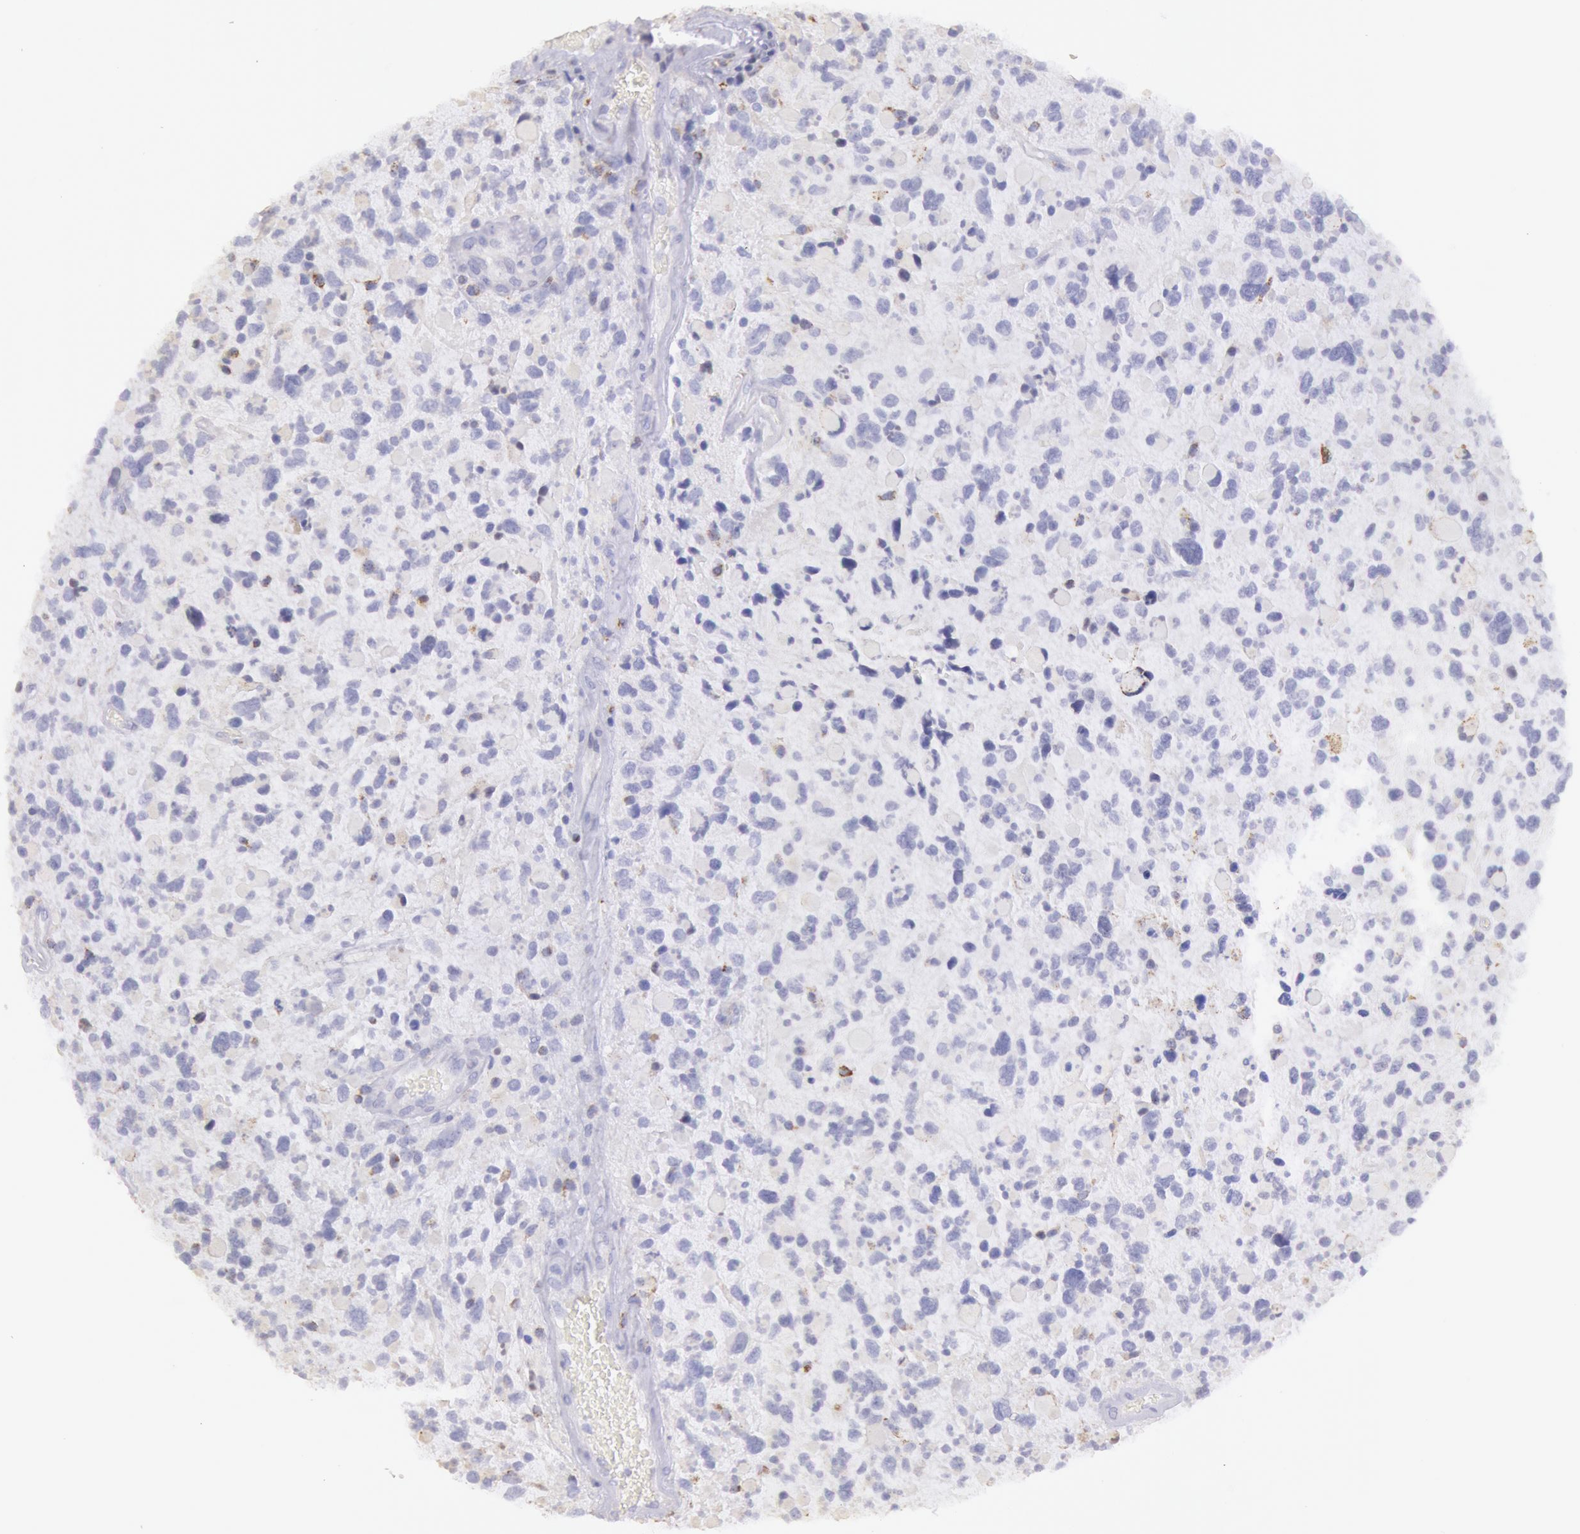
{"staining": {"intensity": "negative", "quantity": "none", "location": "none"}, "tissue": "glioma", "cell_type": "Tumor cells", "image_type": "cancer", "snomed": [{"axis": "morphology", "description": "Glioma, malignant, High grade"}, {"axis": "topography", "description": "Brain"}], "caption": "Immunohistochemistry (IHC) of human malignant glioma (high-grade) shows no staining in tumor cells.", "gene": "FRMD6", "patient": {"sex": "female", "age": 37}}